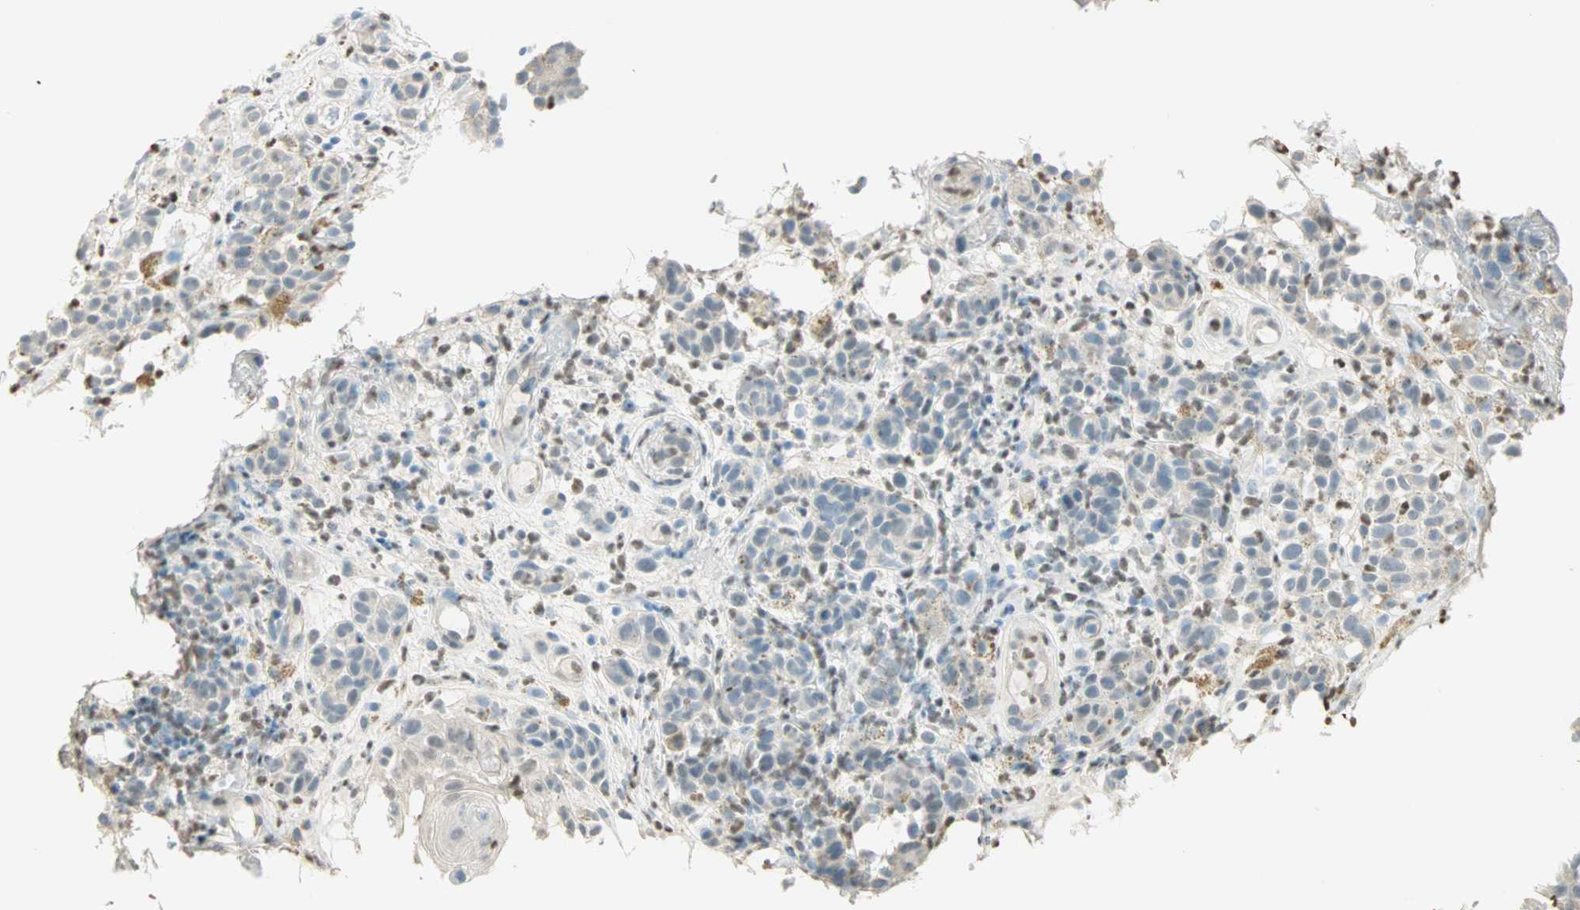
{"staining": {"intensity": "negative", "quantity": "none", "location": "none"}, "tissue": "melanoma", "cell_type": "Tumor cells", "image_type": "cancer", "snomed": [{"axis": "morphology", "description": "Malignant melanoma, NOS"}, {"axis": "topography", "description": "Skin"}], "caption": "Protein analysis of melanoma reveals no significant positivity in tumor cells.", "gene": "MLLT10", "patient": {"sex": "male", "age": 64}}